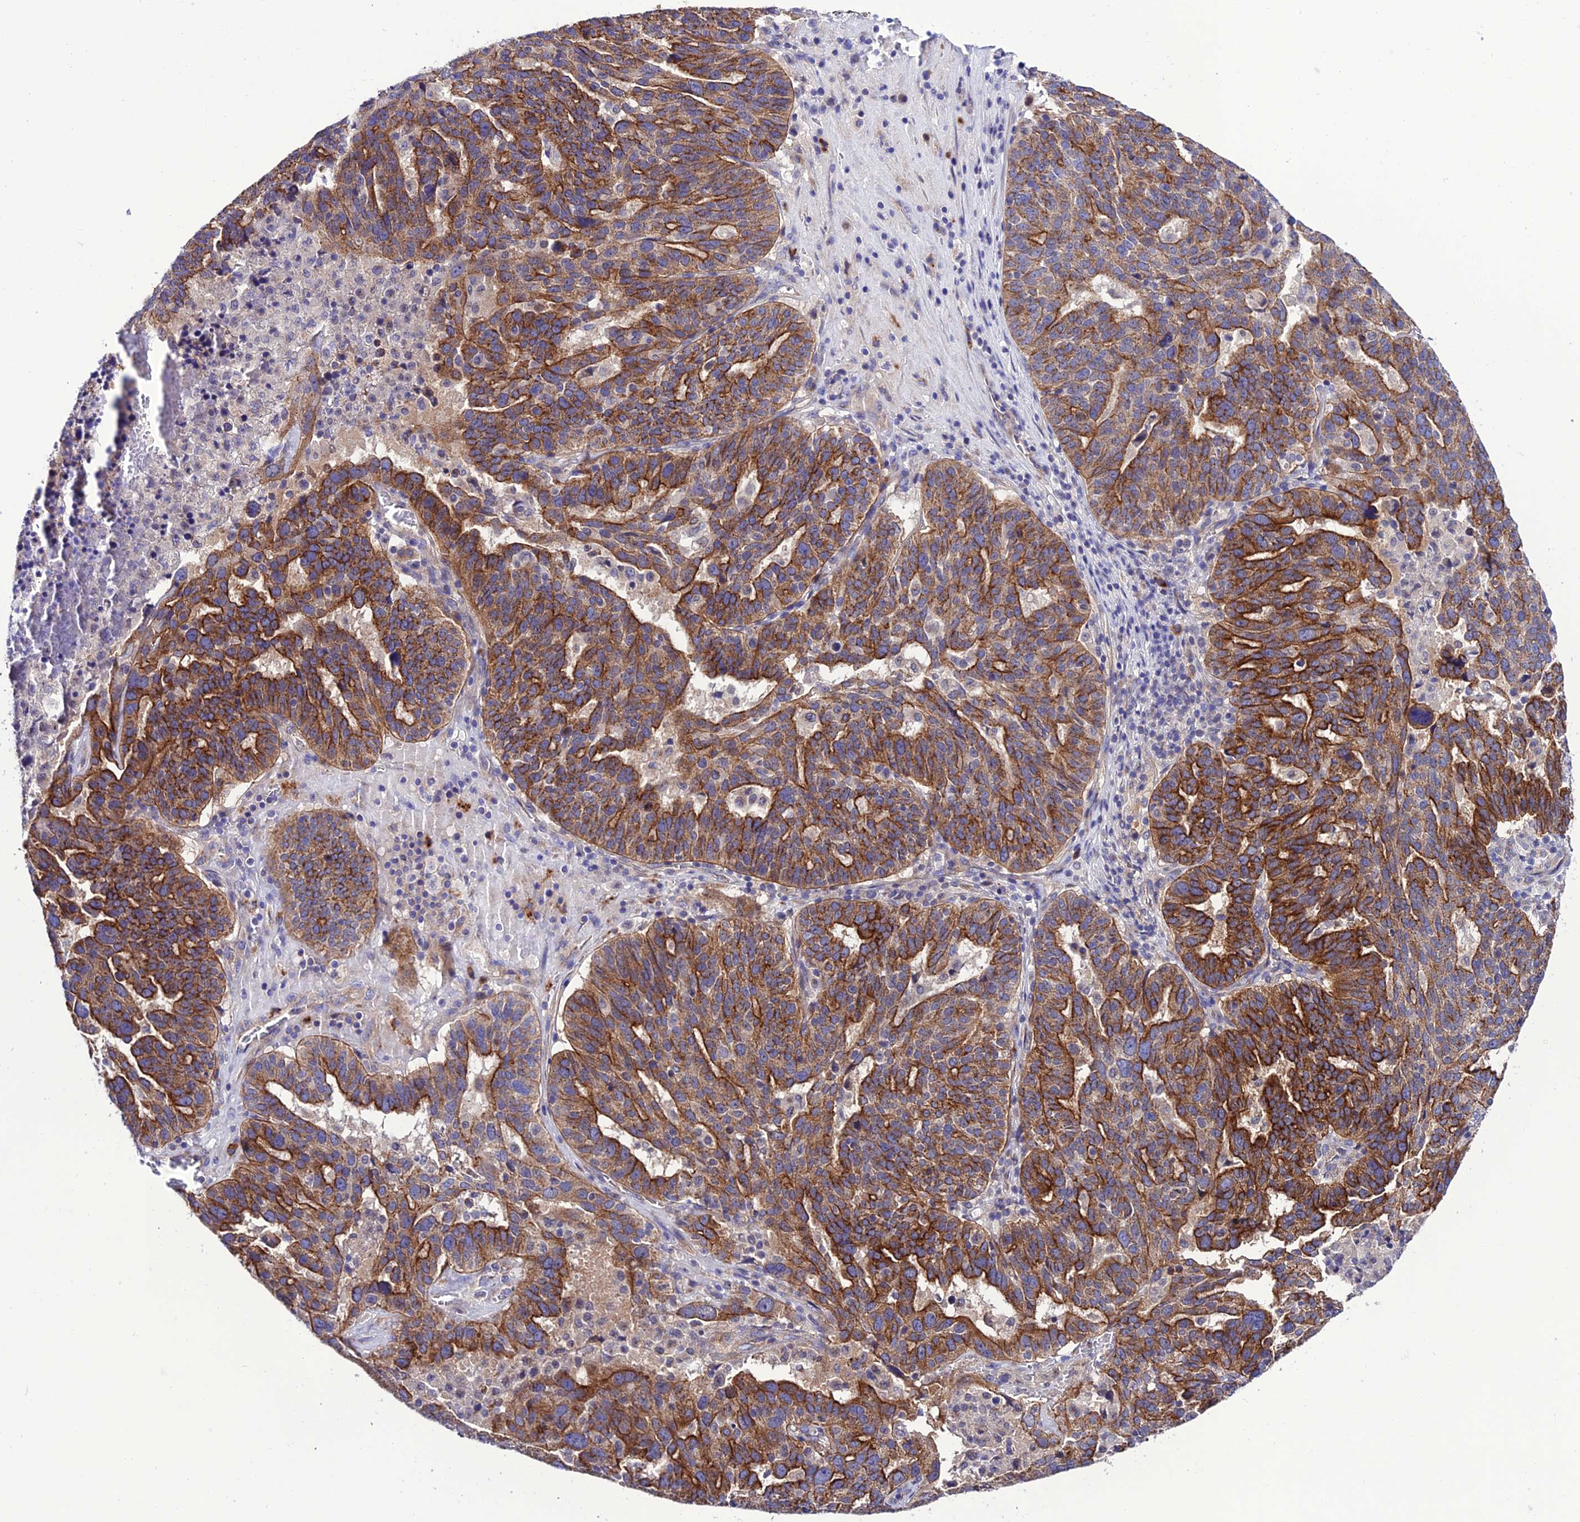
{"staining": {"intensity": "strong", "quantity": ">75%", "location": "cytoplasmic/membranous"}, "tissue": "ovarian cancer", "cell_type": "Tumor cells", "image_type": "cancer", "snomed": [{"axis": "morphology", "description": "Cystadenocarcinoma, serous, NOS"}, {"axis": "topography", "description": "Ovary"}], "caption": "Ovarian serous cystadenocarcinoma stained for a protein displays strong cytoplasmic/membranous positivity in tumor cells.", "gene": "LACTB2", "patient": {"sex": "female", "age": 59}}